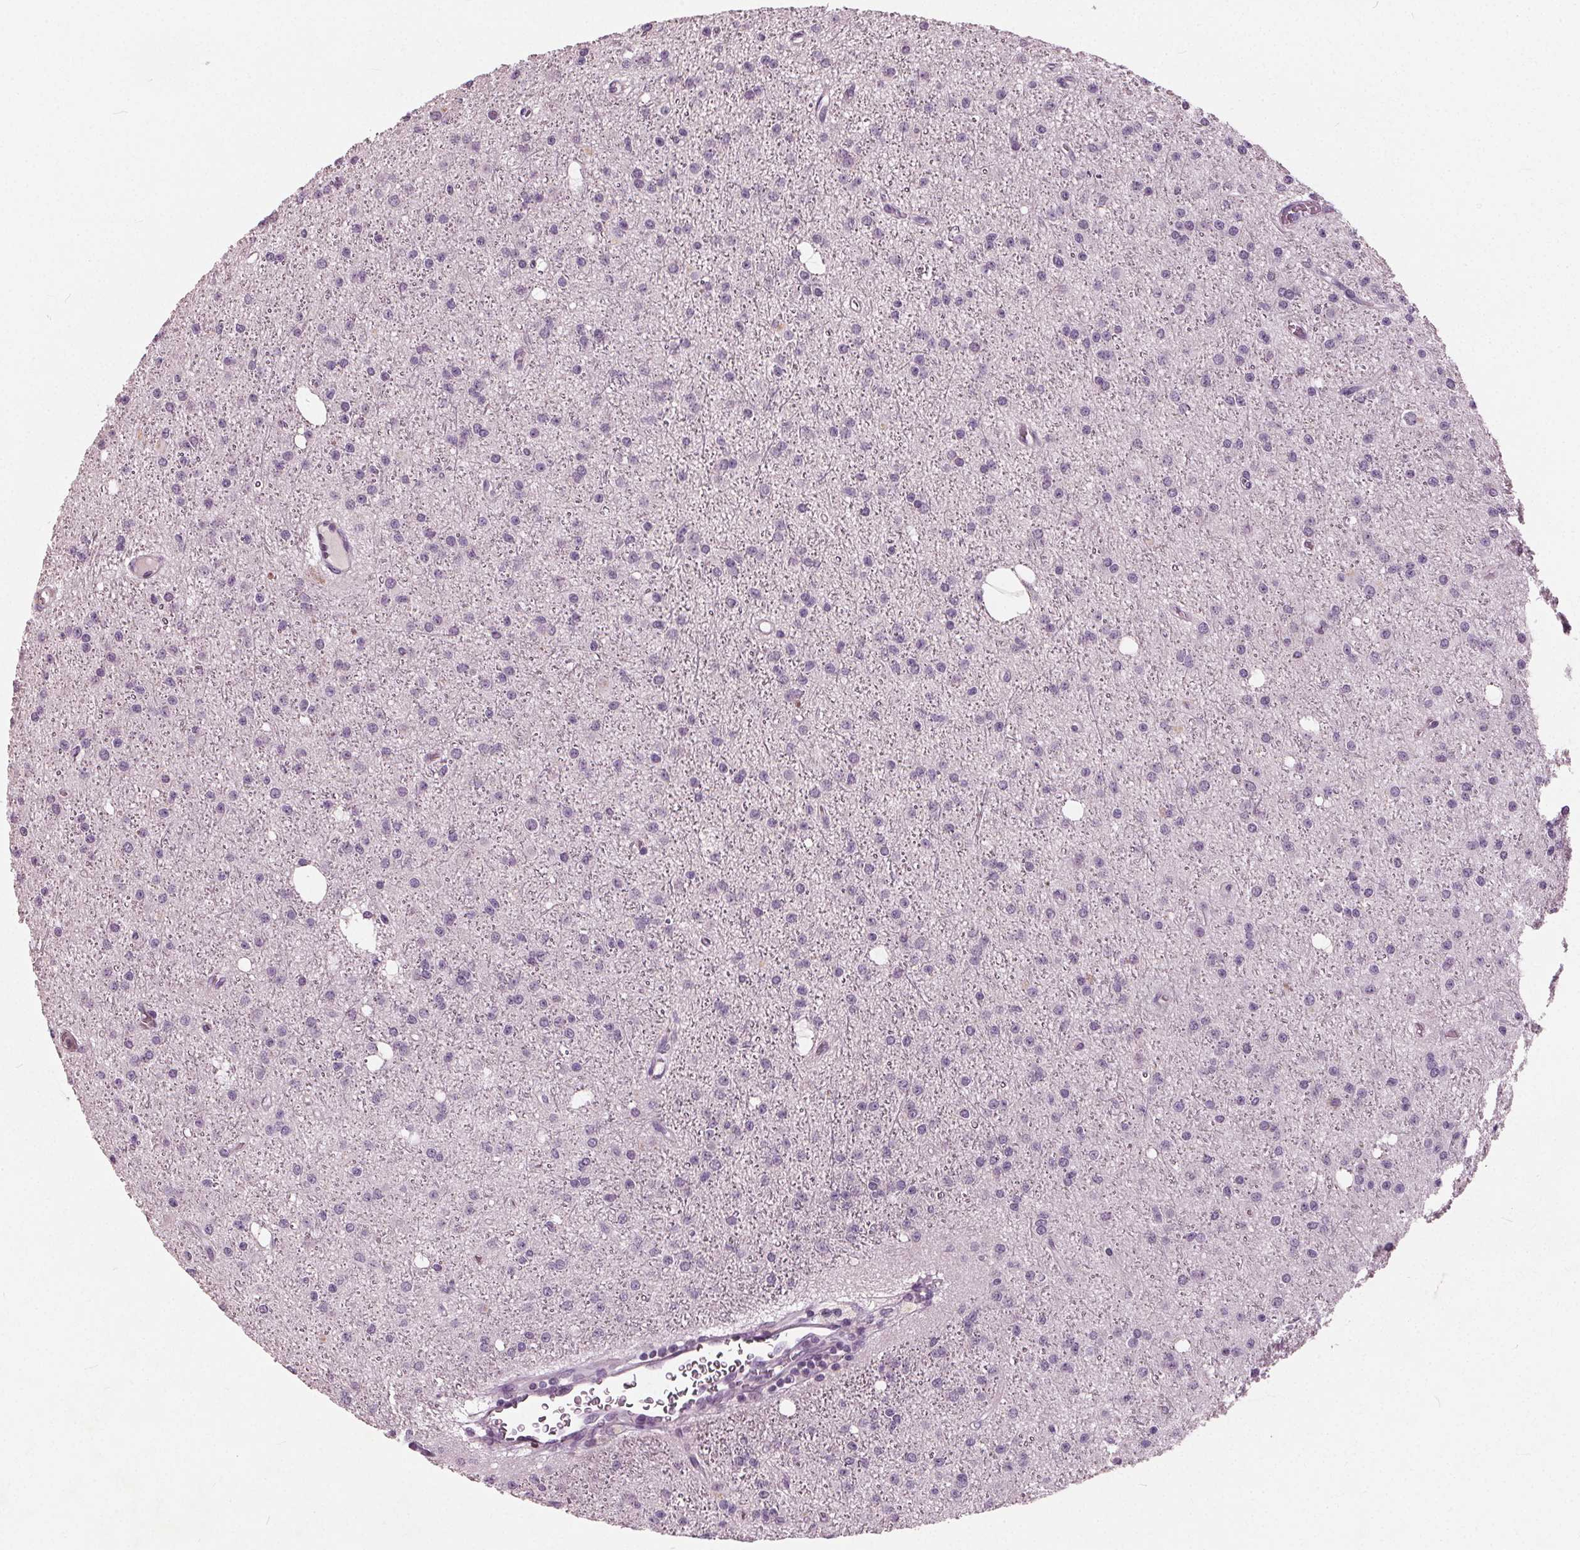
{"staining": {"intensity": "negative", "quantity": "none", "location": "none"}, "tissue": "glioma", "cell_type": "Tumor cells", "image_type": "cancer", "snomed": [{"axis": "morphology", "description": "Glioma, malignant, Low grade"}, {"axis": "topography", "description": "Brain"}], "caption": "The IHC image has no significant expression in tumor cells of low-grade glioma (malignant) tissue. (Stains: DAB (3,3'-diaminobenzidine) immunohistochemistry with hematoxylin counter stain, Microscopy: brightfield microscopy at high magnification).", "gene": "TKFC", "patient": {"sex": "male", "age": 27}}